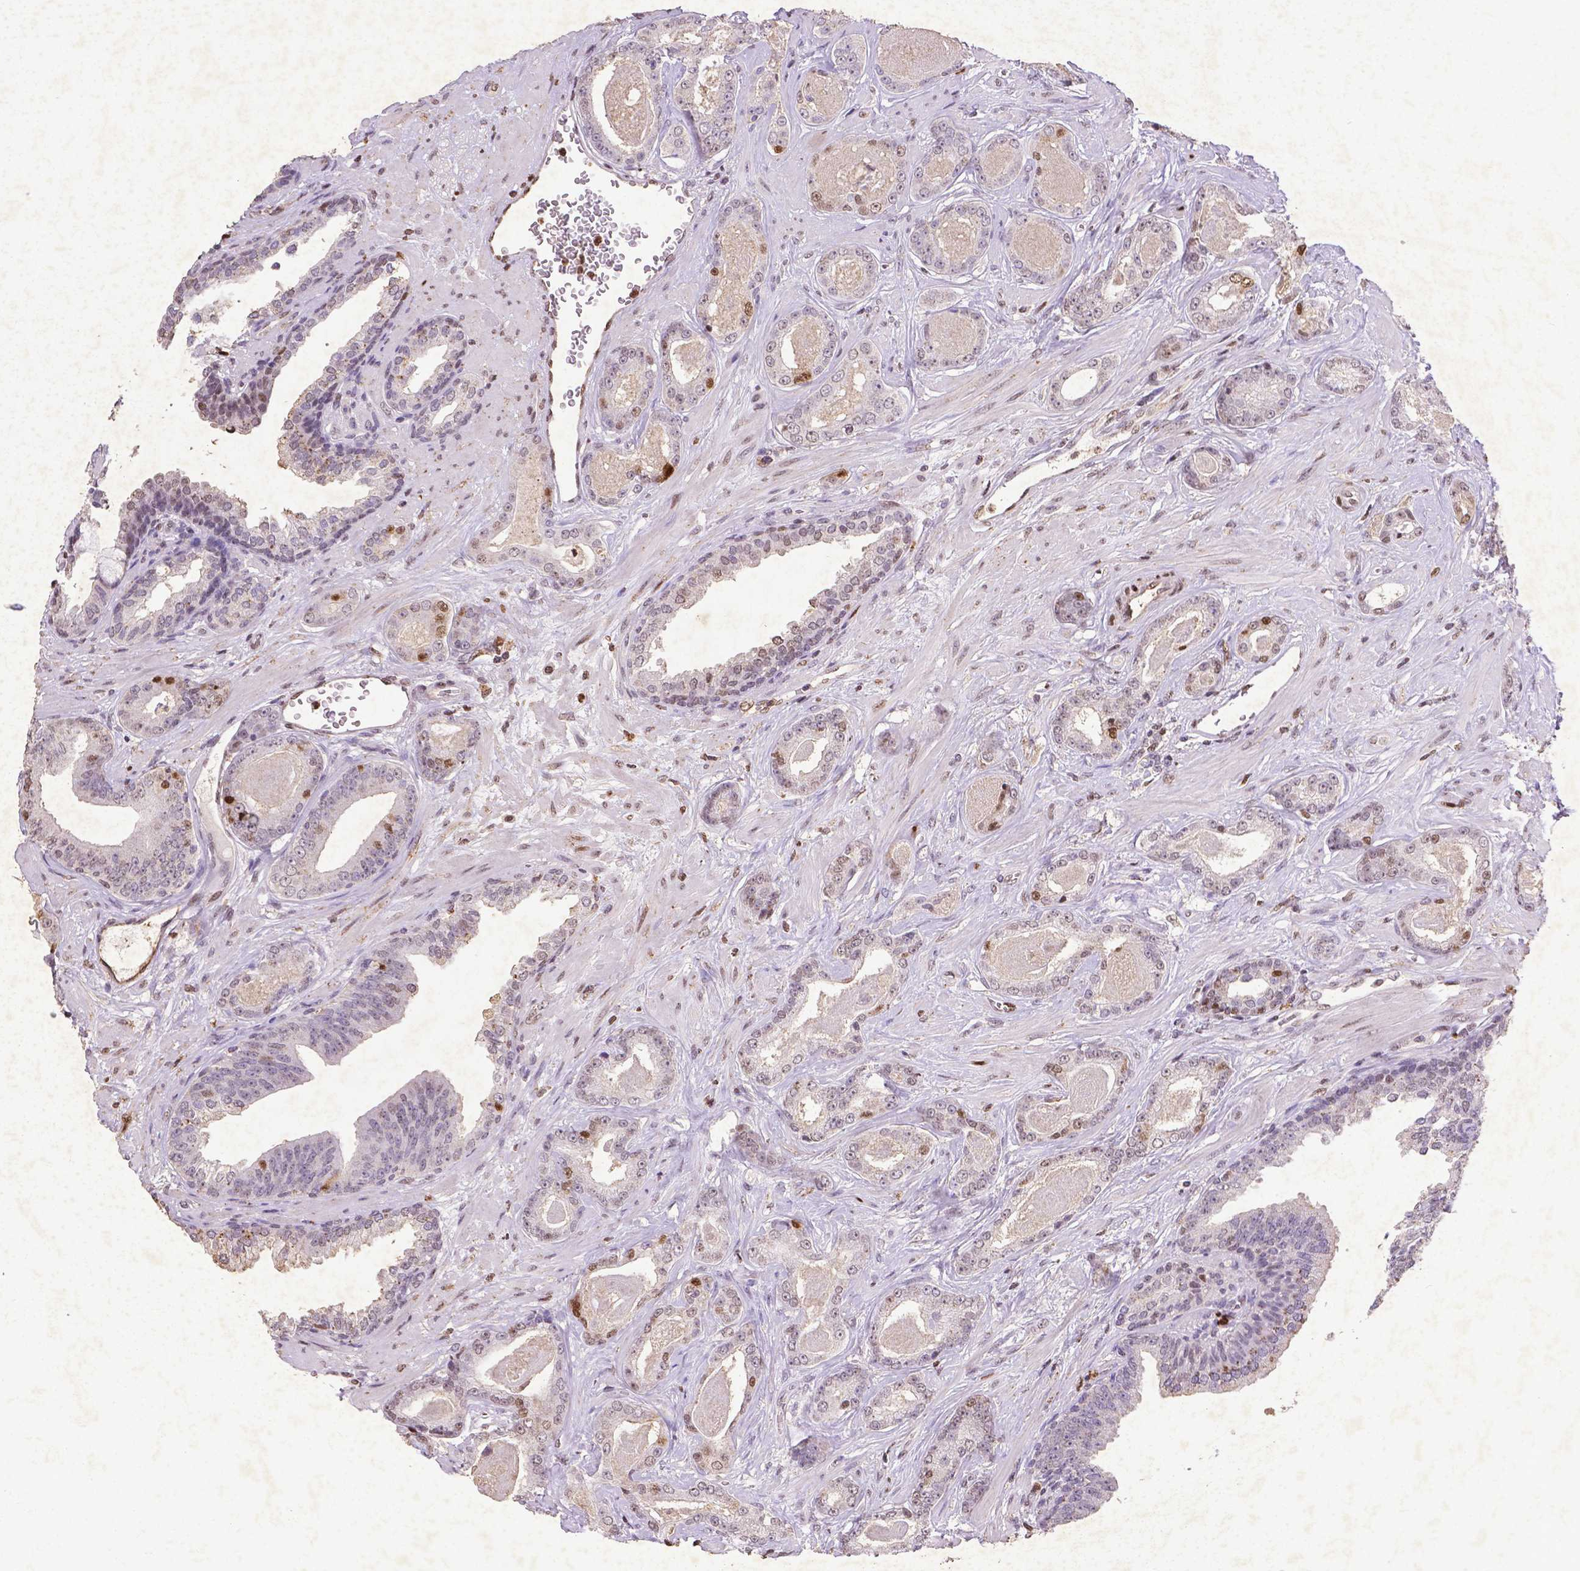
{"staining": {"intensity": "moderate", "quantity": "25%-75%", "location": "nuclear"}, "tissue": "prostate cancer", "cell_type": "Tumor cells", "image_type": "cancer", "snomed": [{"axis": "morphology", "description": "Adenocarcinoma, Low grade"}, {"axis": "topography", "description": "Prostate"}], "caption": "Immunohistochemistry (IHC) micrograph of neoplastic tissue: prostate adenocarcinoma (low-grade) stained using immunohistochemistry exhibits medium levels of moderate protein expression localized specifically in the nuclear of tumor cells, appearing as a nuclear brown color.", "gene": "CDKN1A", "patient": {"sex": "male", "age": 61}}